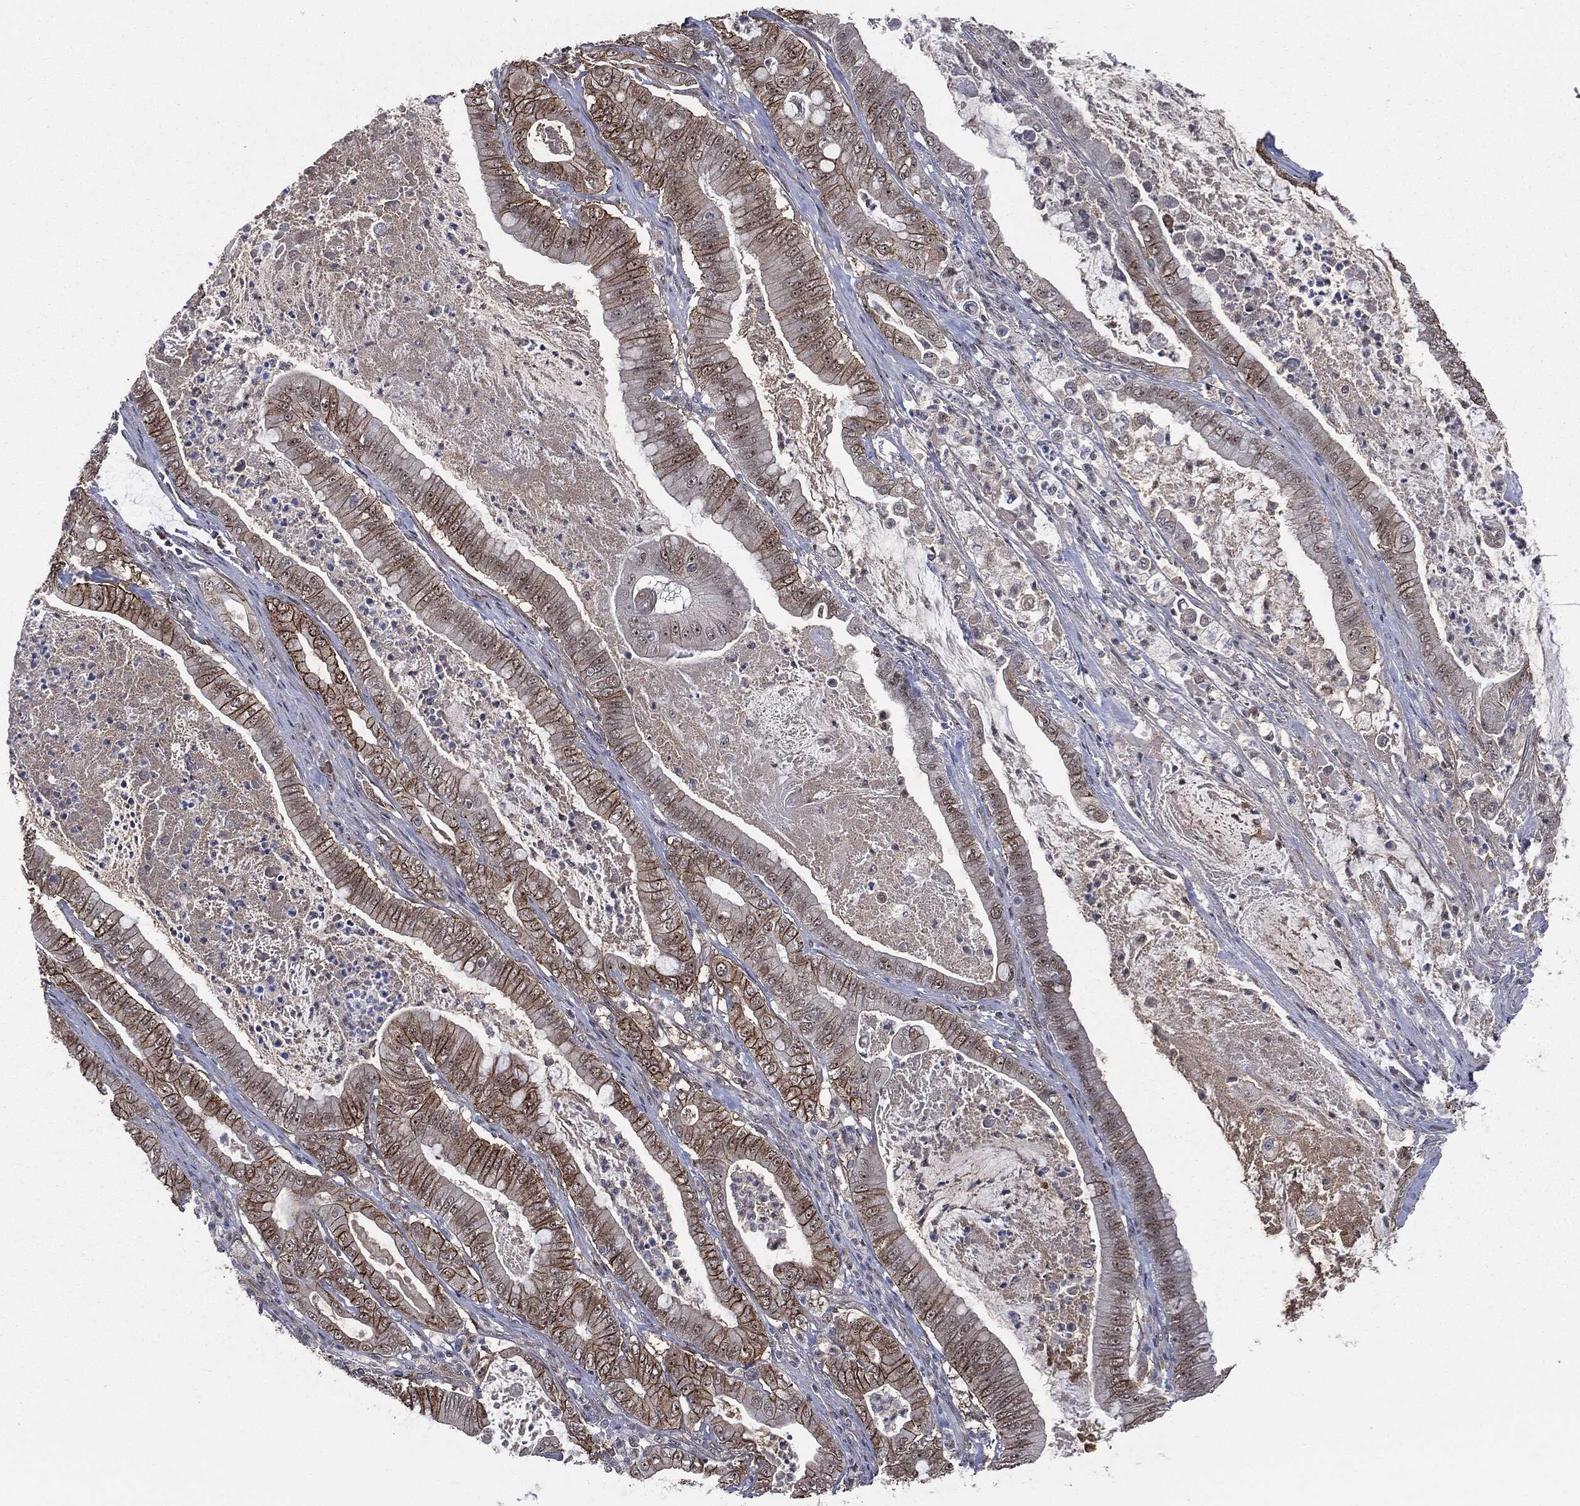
{"staining": {"intensity": "strong", "quantity": "25%-75%", "location": "cytoplasmic/membranous"}, "tissue": "pancreatic cancer", "cell_type": "Tumor cells", "image_type": "cancer", "snomed": [{"axis": "morphology", "description": "Adenocarcinoma, NOS"}, {"axis": "topography", "description": "Pancreas"}], "caption": "Strong cytoplasmic/membranous protein expression is seen in about 25%-75% of tumor cells in pancreatic cancer.", "gene": "TRMT1L", "patient": {"sex": "male", "age": 71}}